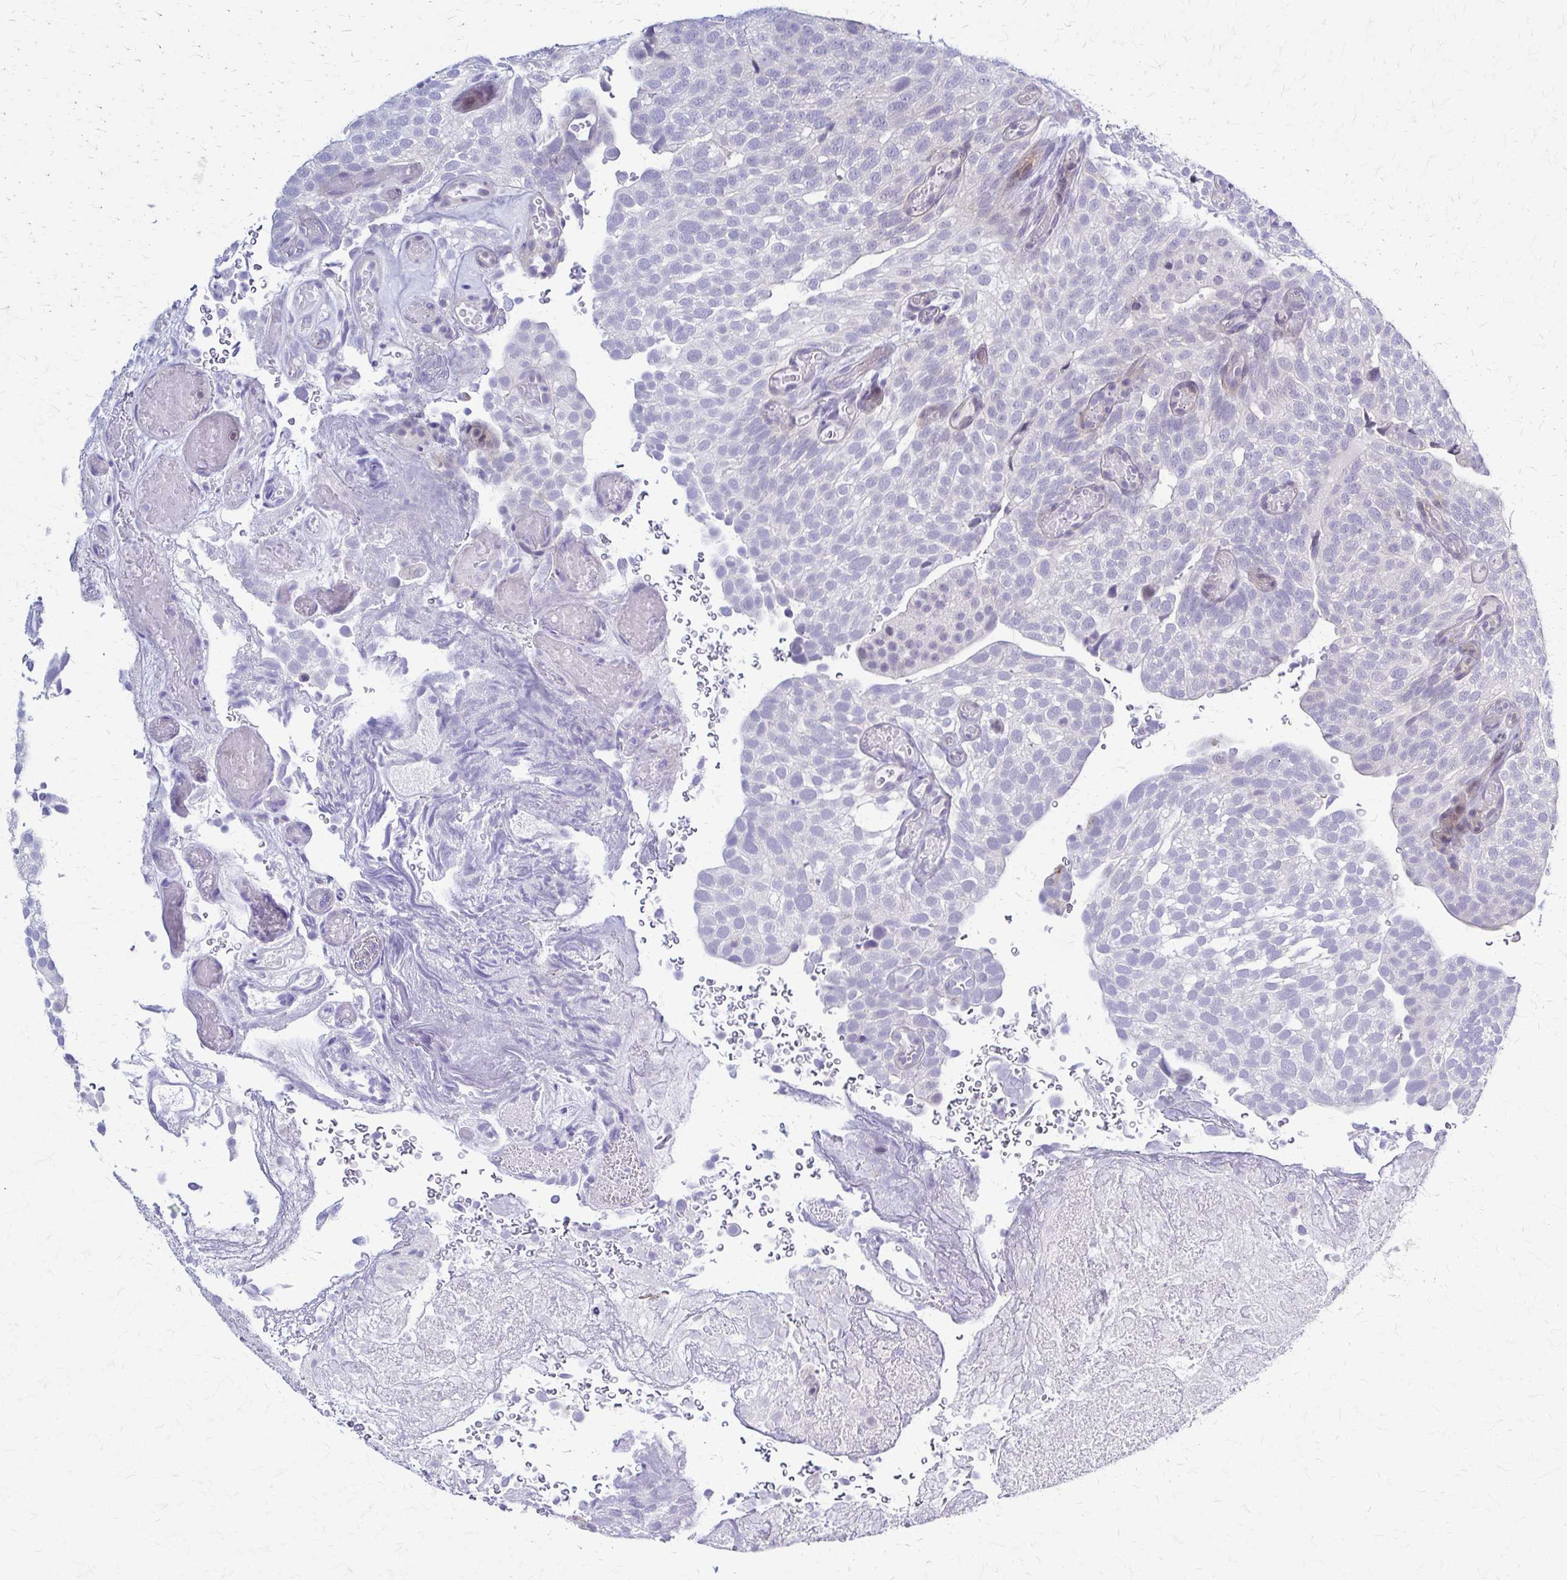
{"staining": {"intensity": "negative", "quantity": "none", "location": "none"}, "tissue": "urothelial cancer", "cell_type": "Tumor cells", "image_type": "cancer", "snomed": [{"axis": "morphology", "description": "Urothelial carcinoma, Low grade"}, {"axis": "topography", "description": "Urinary bladder"}], "caption": "The image reveals no significant expression in tumor cells of urothelial carcinoma (low-grade). (DAB (3,3'-diaminobenzidine) IHC visualized using brightfield microscopy, high magnification).", "gene": "RHOBTB2", "patient": {"sex": "male", "age": 78}}